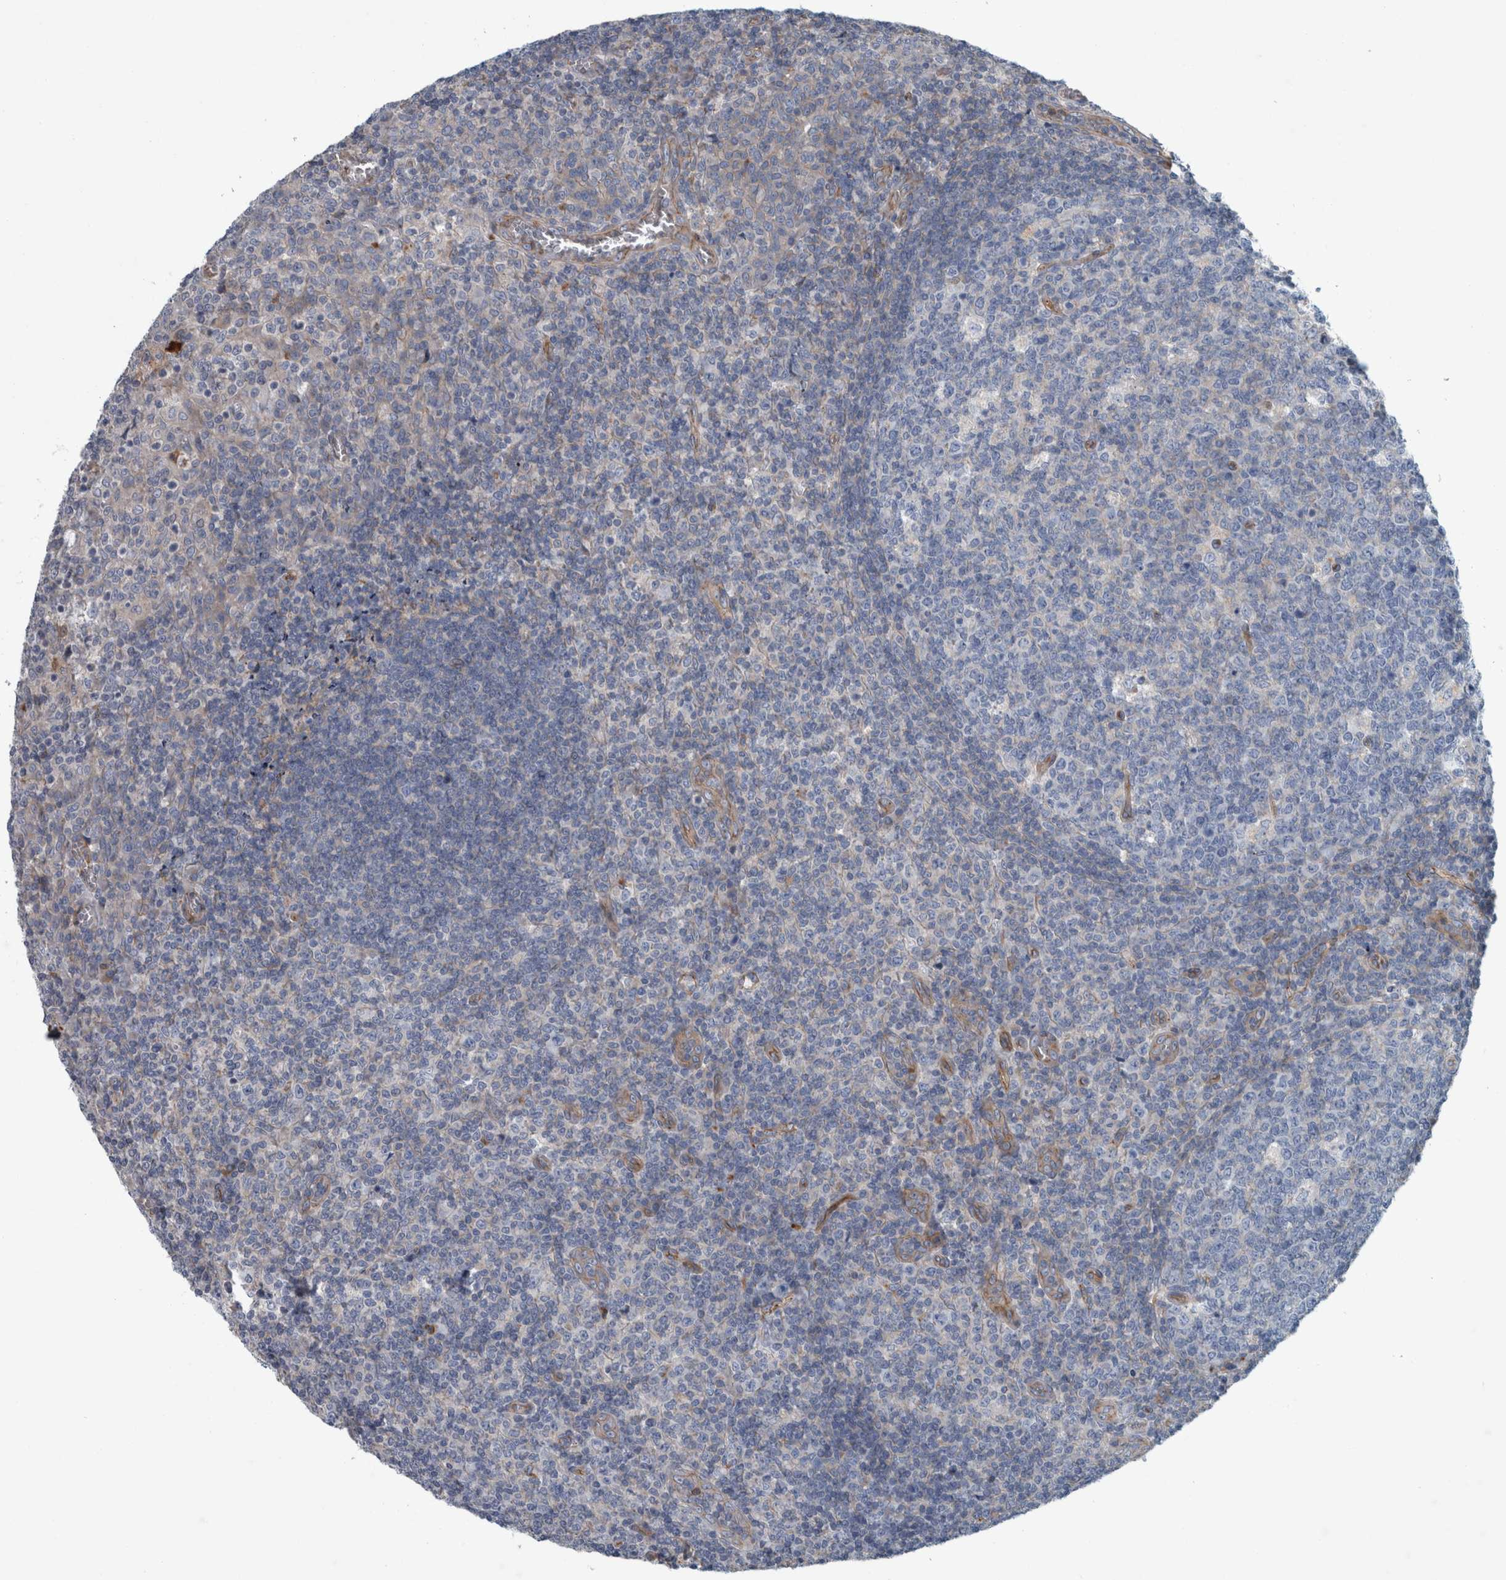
{"staining": {"intensity": "negative", "quantity": "none", "location": "none"}, "tissue": "tonsil", "cell_type": "Germinal center cells", "image_type": "normal", "snomed": [{"axis": "morphology", "description": "Normal tissue, NOS"}, {"axis": "topography", "description": "Tonsil"}], "caption": "Germinal center cells are negative for protein expression in benign human tonsil. (Stains: DAB (3,3'-diaminobenzidine) immunohistochemistry with hematoxylin counter stain, Microscopy: brightfield microscopy at high magnification).", "gene": "GLT8D2", "patient": {"sex": "female", "age": 19}}